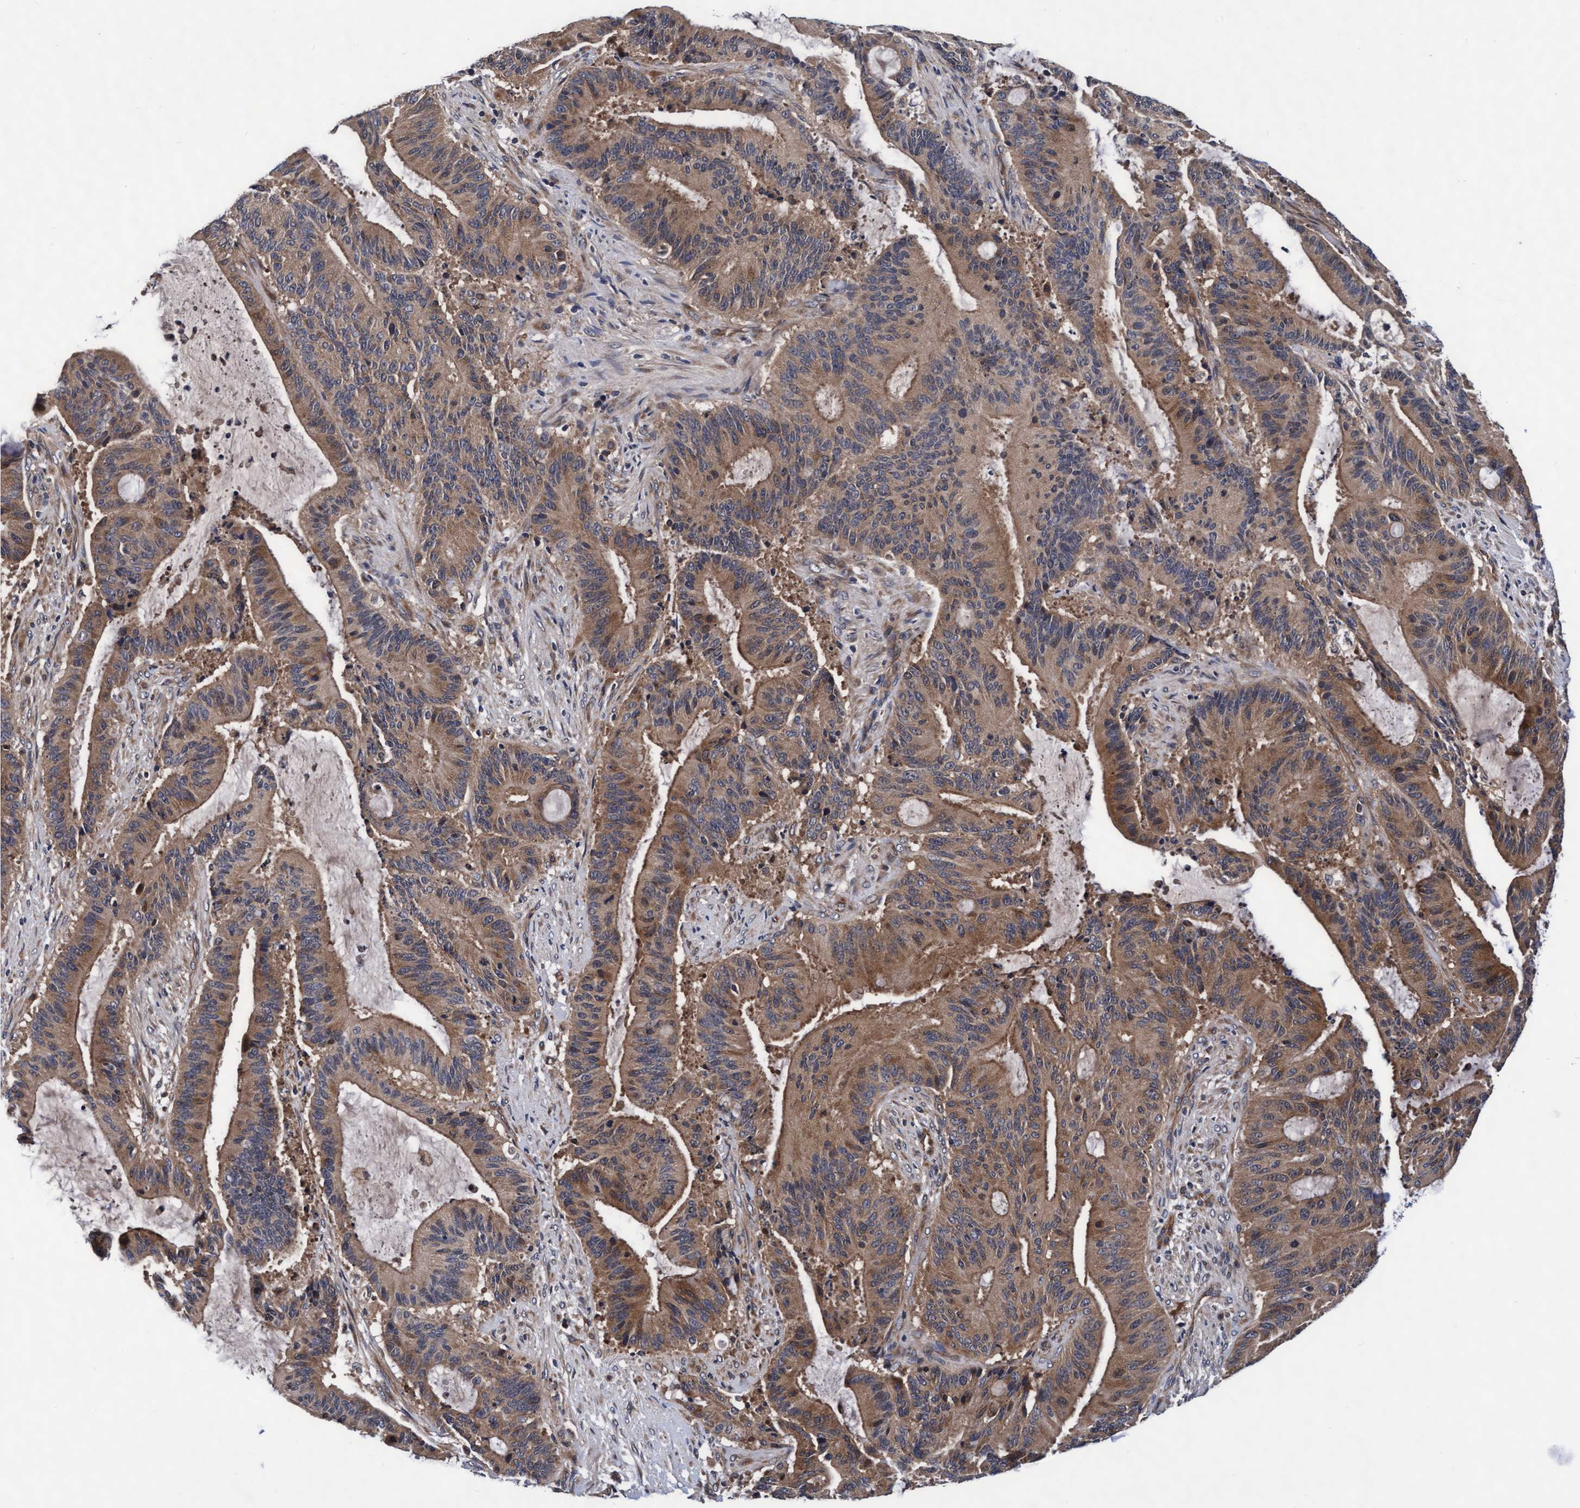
{"staining": {"intensity": "moderate", "quantity": ">75%", "location": "cytoplasmic/membranous"}, "tissue": "liver cancer", "cell_type": "Tumor cells", "image_type": "cancer", "snomed": [{"axis": "morphology", "description": "Normal tissue, NOS"}, {"axis": "morphology", "description": "Cholangiocarcinoma"}, {"axis": "topography", "description": "Liver"}, {"axis": "topography", "description": "Peripheral nerve tissue"}], "caption": "IHC (DAB) staining of cholangiocarcinoma (liver) exhibits moderate cytoplasmic/membranous protein staining in about >75% of tumor cells. (DAB (3,3'-diaminobenzidine) IHC, brown staining for protein, blue staining for nuclei).", "gene": "EFCAB13", "patient": {"sex": "female", "age": 73}}